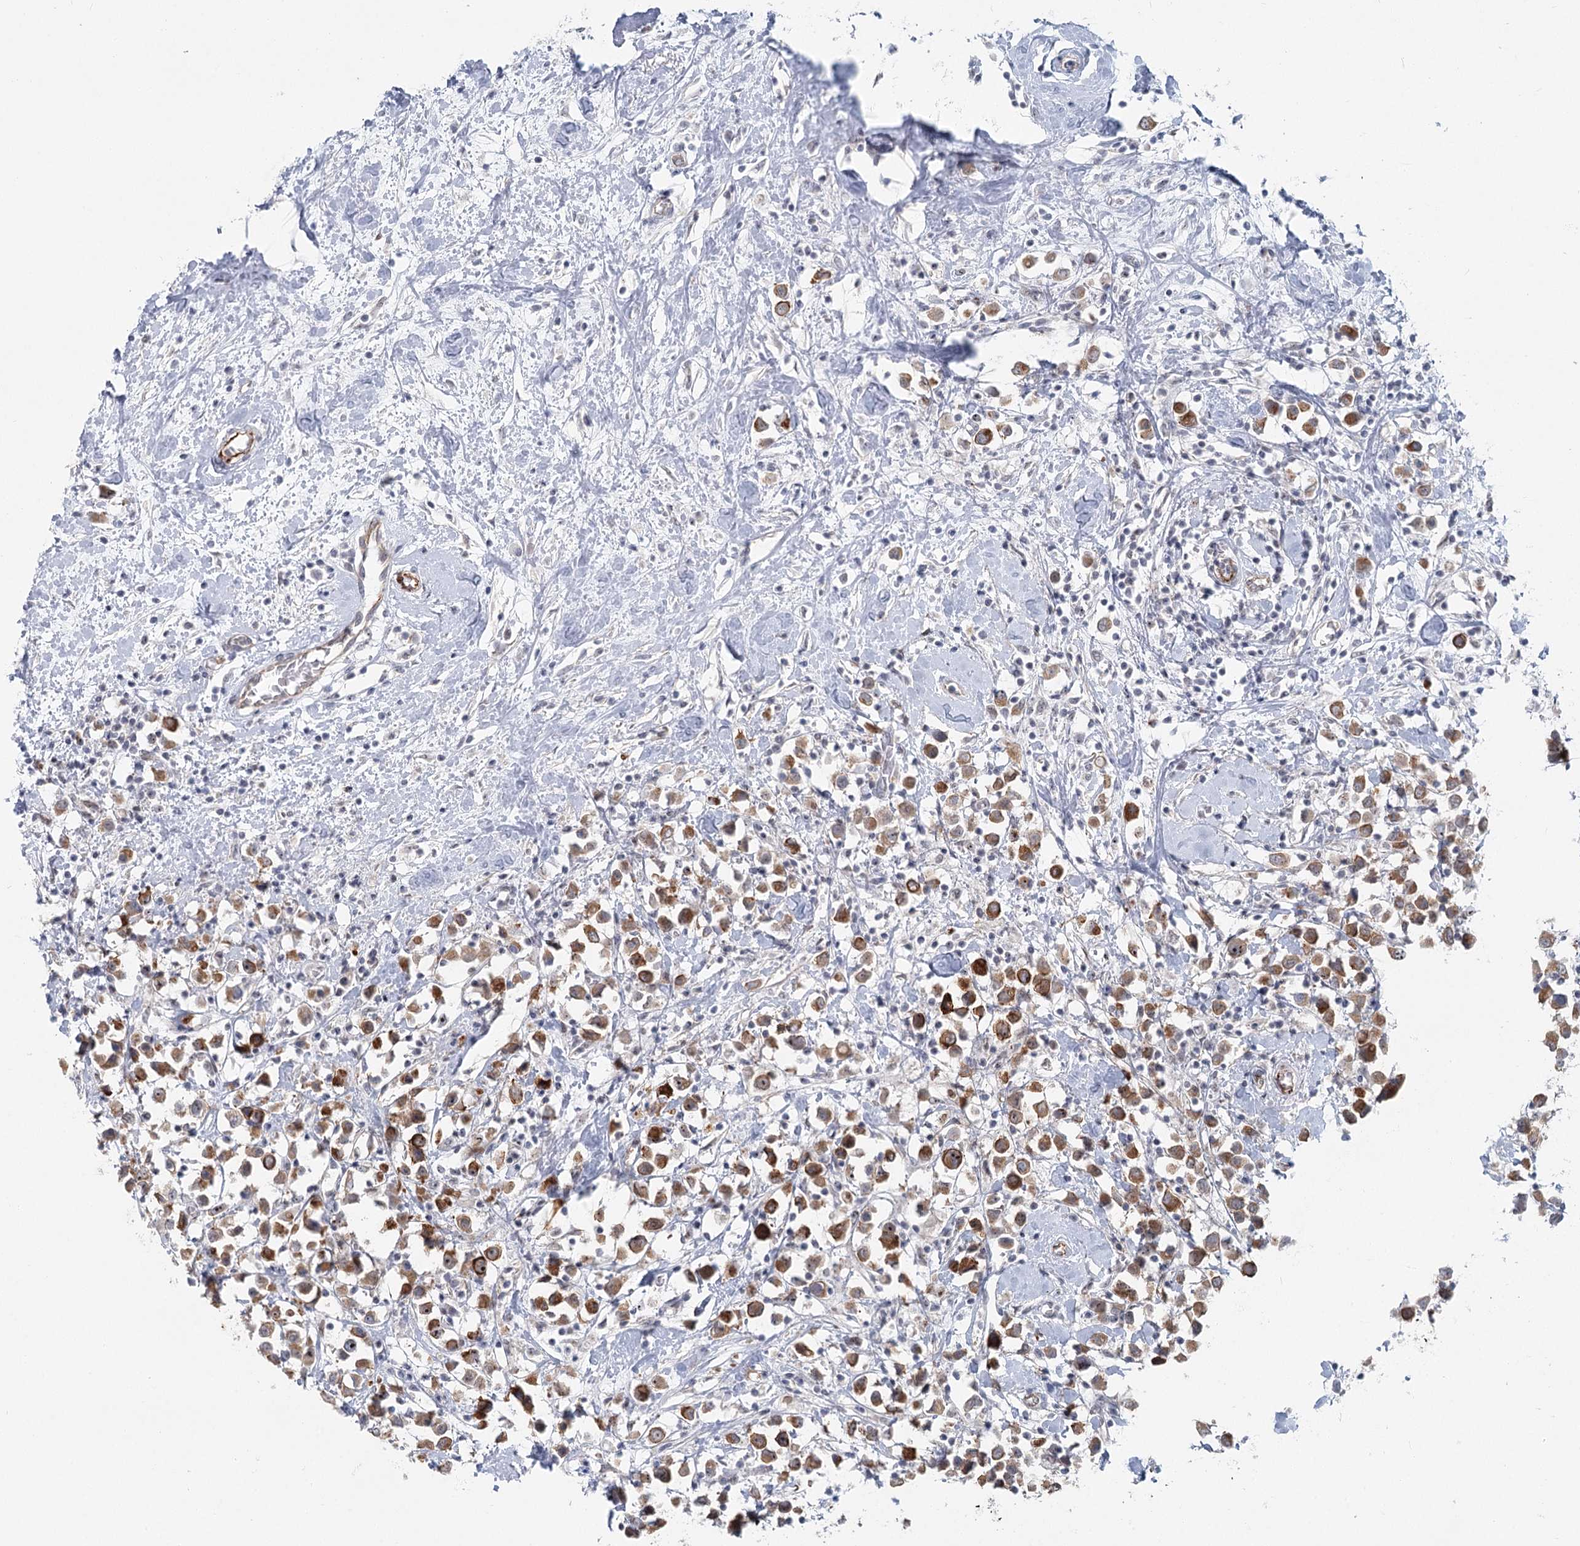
{"staining": {"intensity": "strong", "quantity": ">75%", "location": "cytoplasmic/membranous,nuclear"}, "tissue": "breast cancer", "cell_type": "Tumor cells", "image_type": "cancer", "snomed": [{"axis": "morphology", "description": "Duct carcinoma"}, {"axis": "topography", "description": "Breast"}], "caption": "Breast invasive ductal carcinoma stained with a protein marker demonstrates strong staining in tumor cells.", "gene": "ABHD8", "patient": {"sex": "female", "age": 61}}